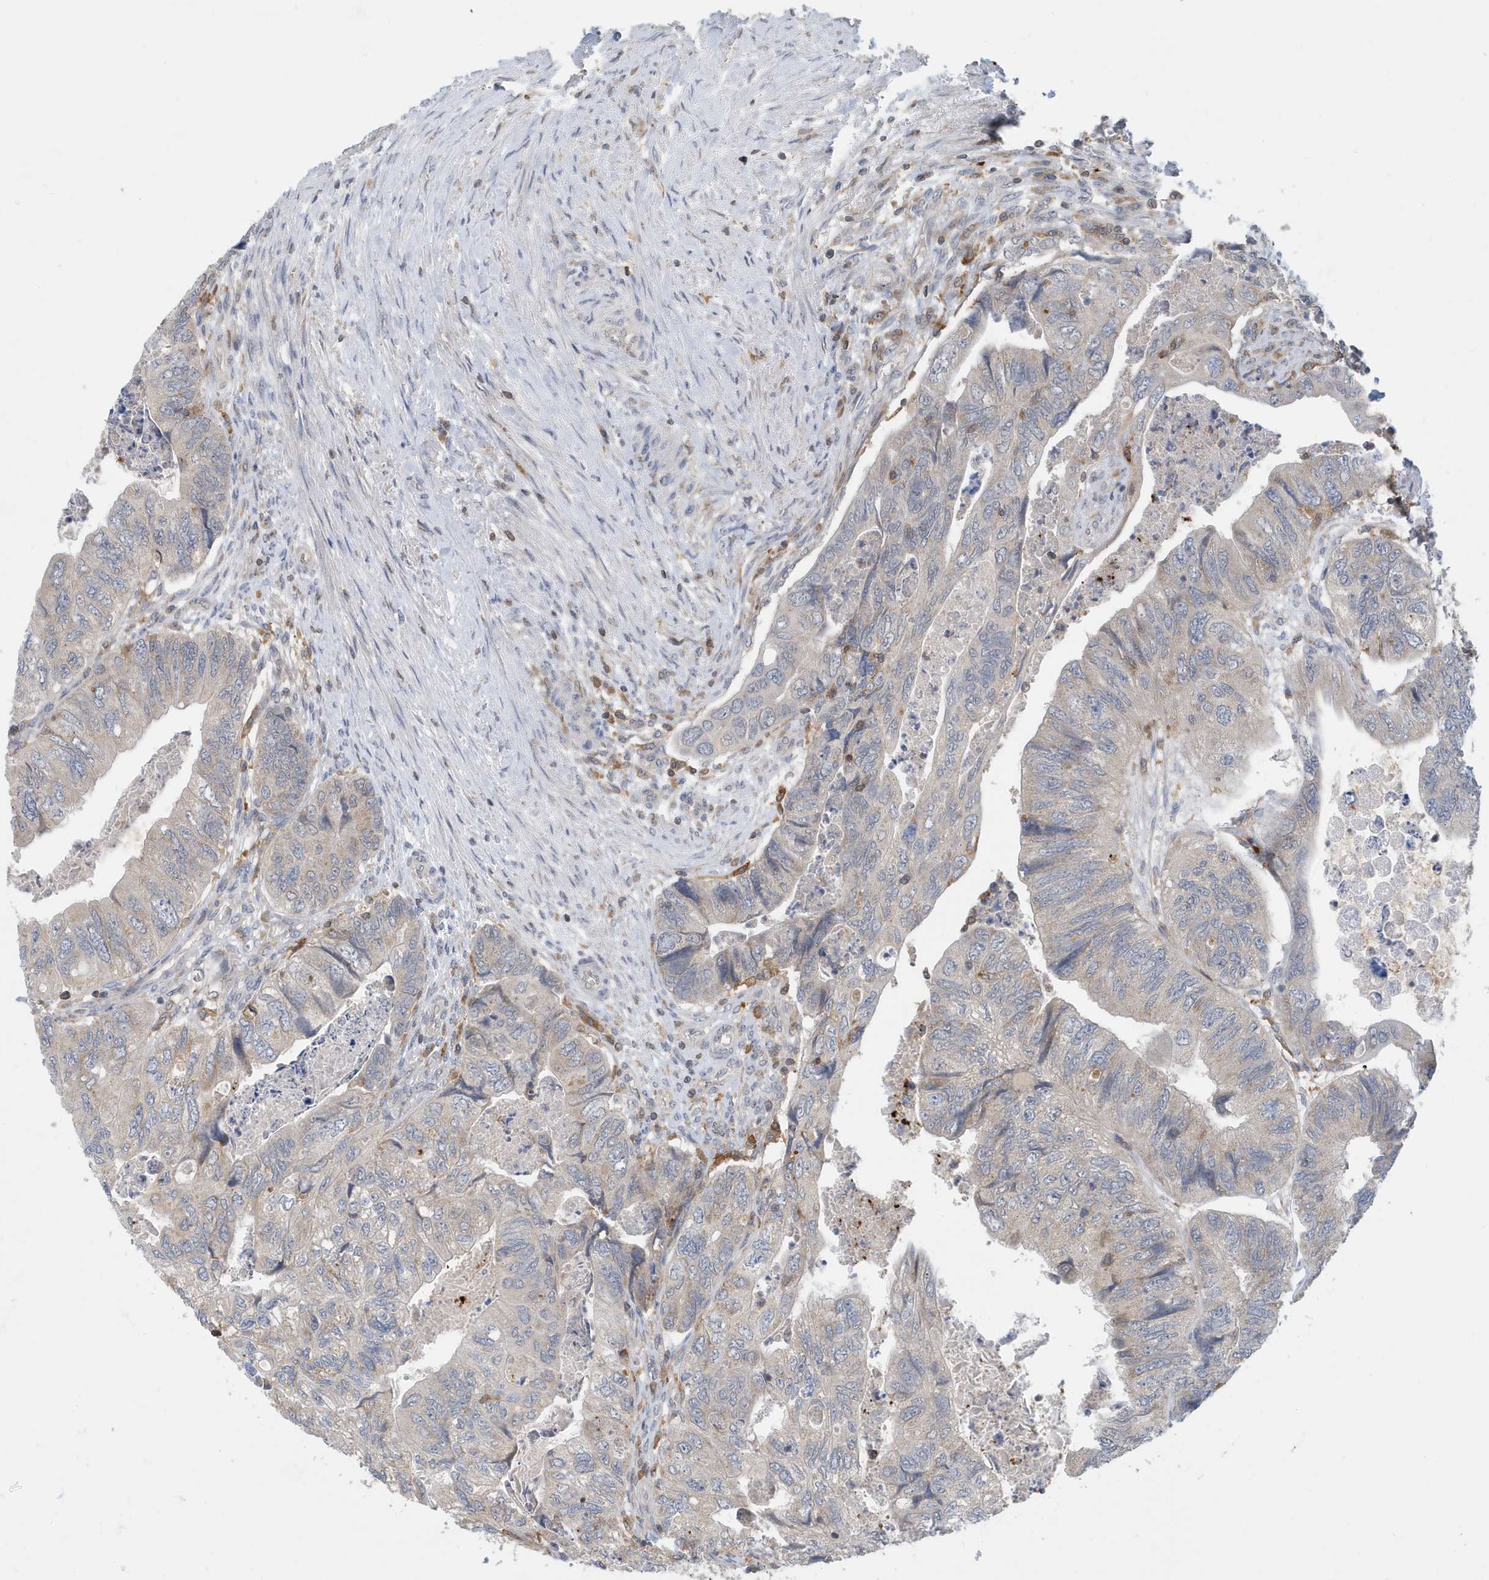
{"staining": {"intensity": "negative", "quantity": "none", "location": "none"}, "tissue": "colorectal cancer", "cell_type": "Tumor cells", "image_type": "cancer", "snomed": [{"axis": "morphology", "description": "Adenocarcinoma, NOS"}, {"axis": "topography", "description": "Rectum"}], "caption": "This image is of colorectal cancer (adenocarcinoma) stained with immunohistochemistry to label a protein in brown with the nuclei are counter-stained blue. There is no staining in tumor cells.", "gene": "NSUN3", "patient": {"sex": "male", "age": 63}}